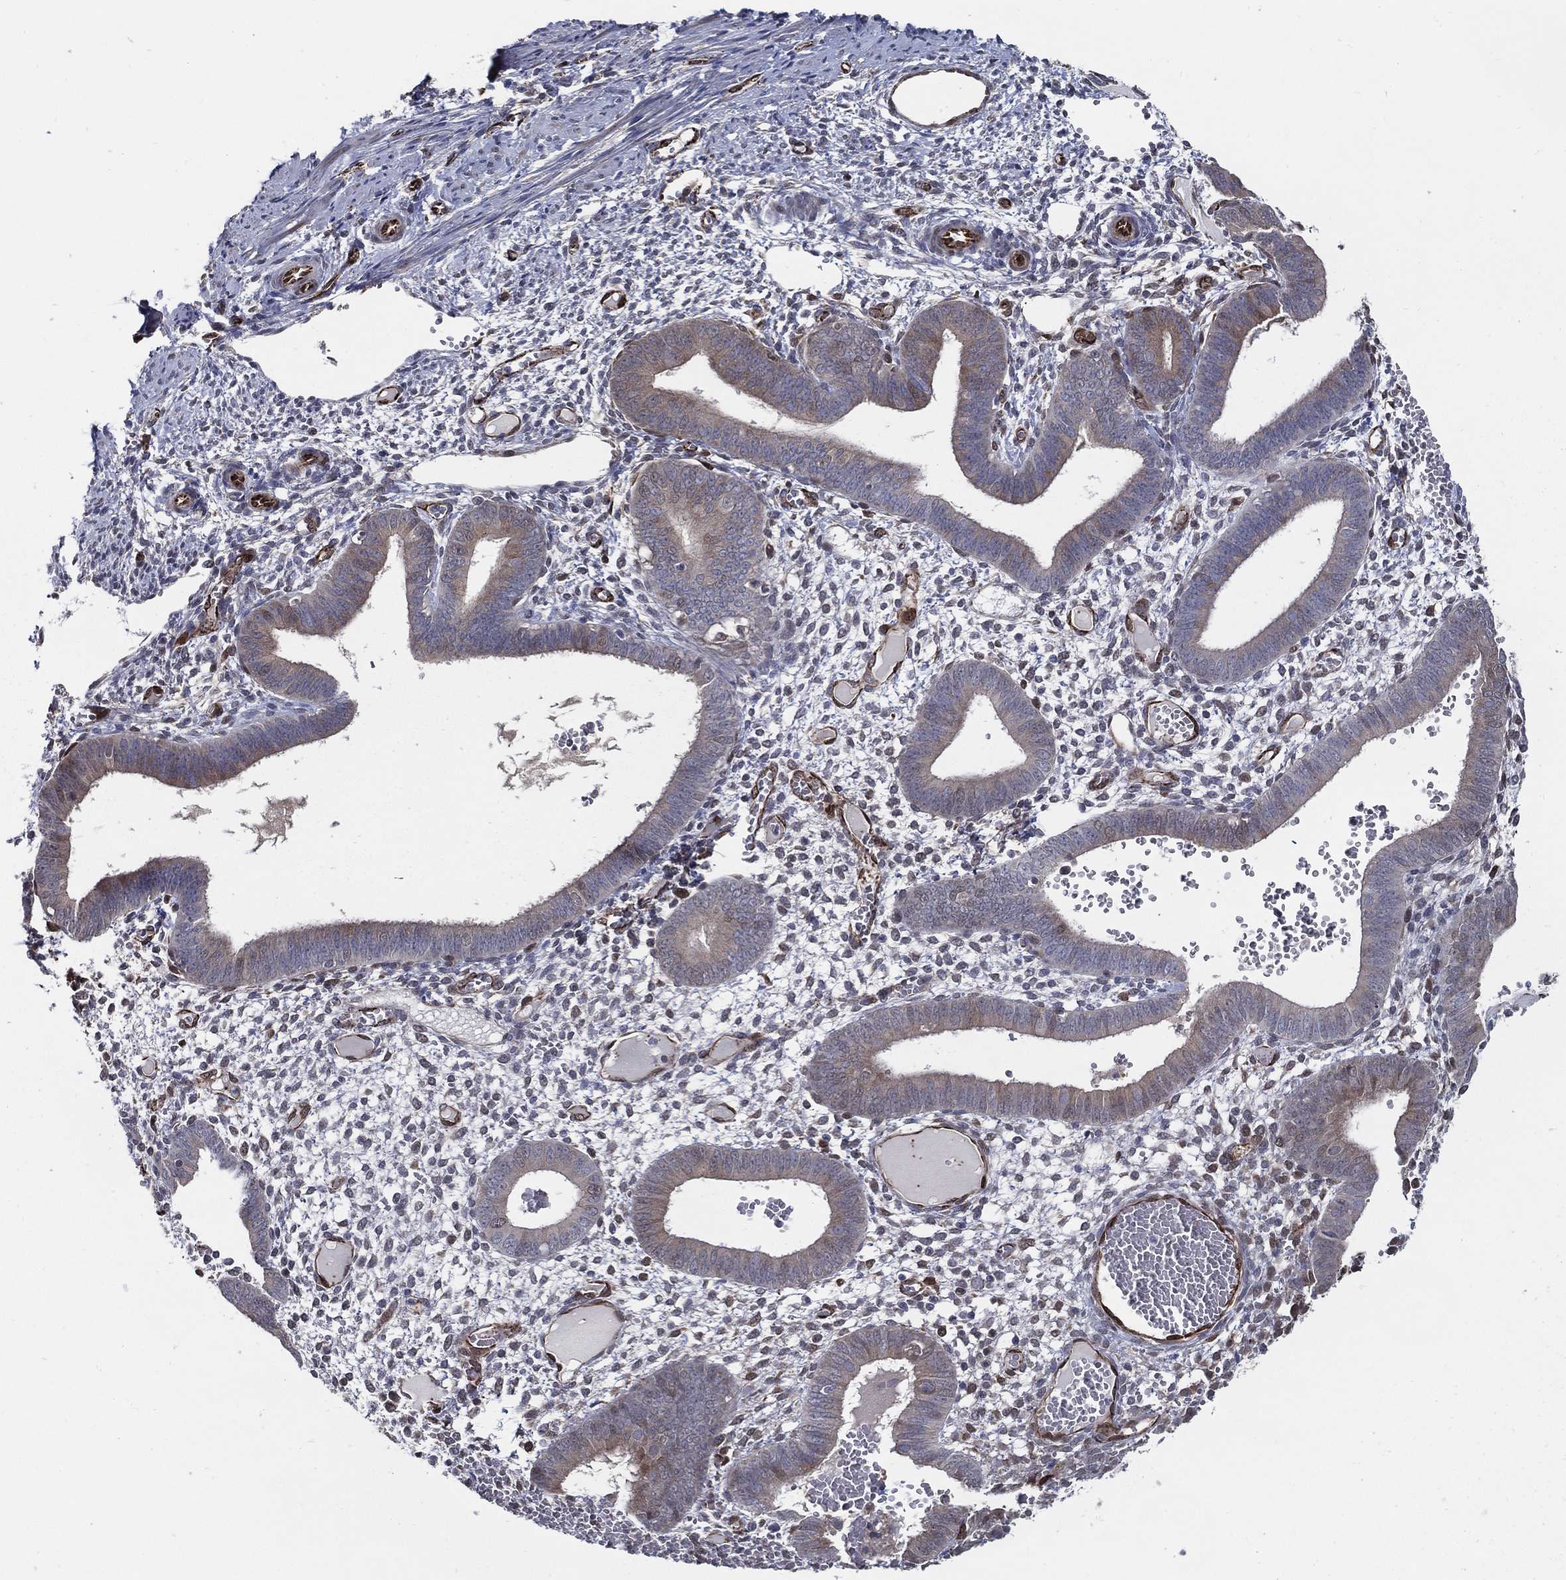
{"staining": {"intensity": "negative", "quantity": "none", "location": "none"}, "tissue": "endometrium", "cell_type": "Cells in endometrial stroma", "image_type": "normal", "snomed": [{"axis": "morphology", "description": "Normal tissue, NOS"}, {"axis": "topography", "description": "Endometrium"}], "caption": "The photomicrograph demonstrates no significant positivity in cells in endometrial stroma of endometrium.", "gene": "ARHGAP11A", "patient": {"sex": "female", "age": 42}}